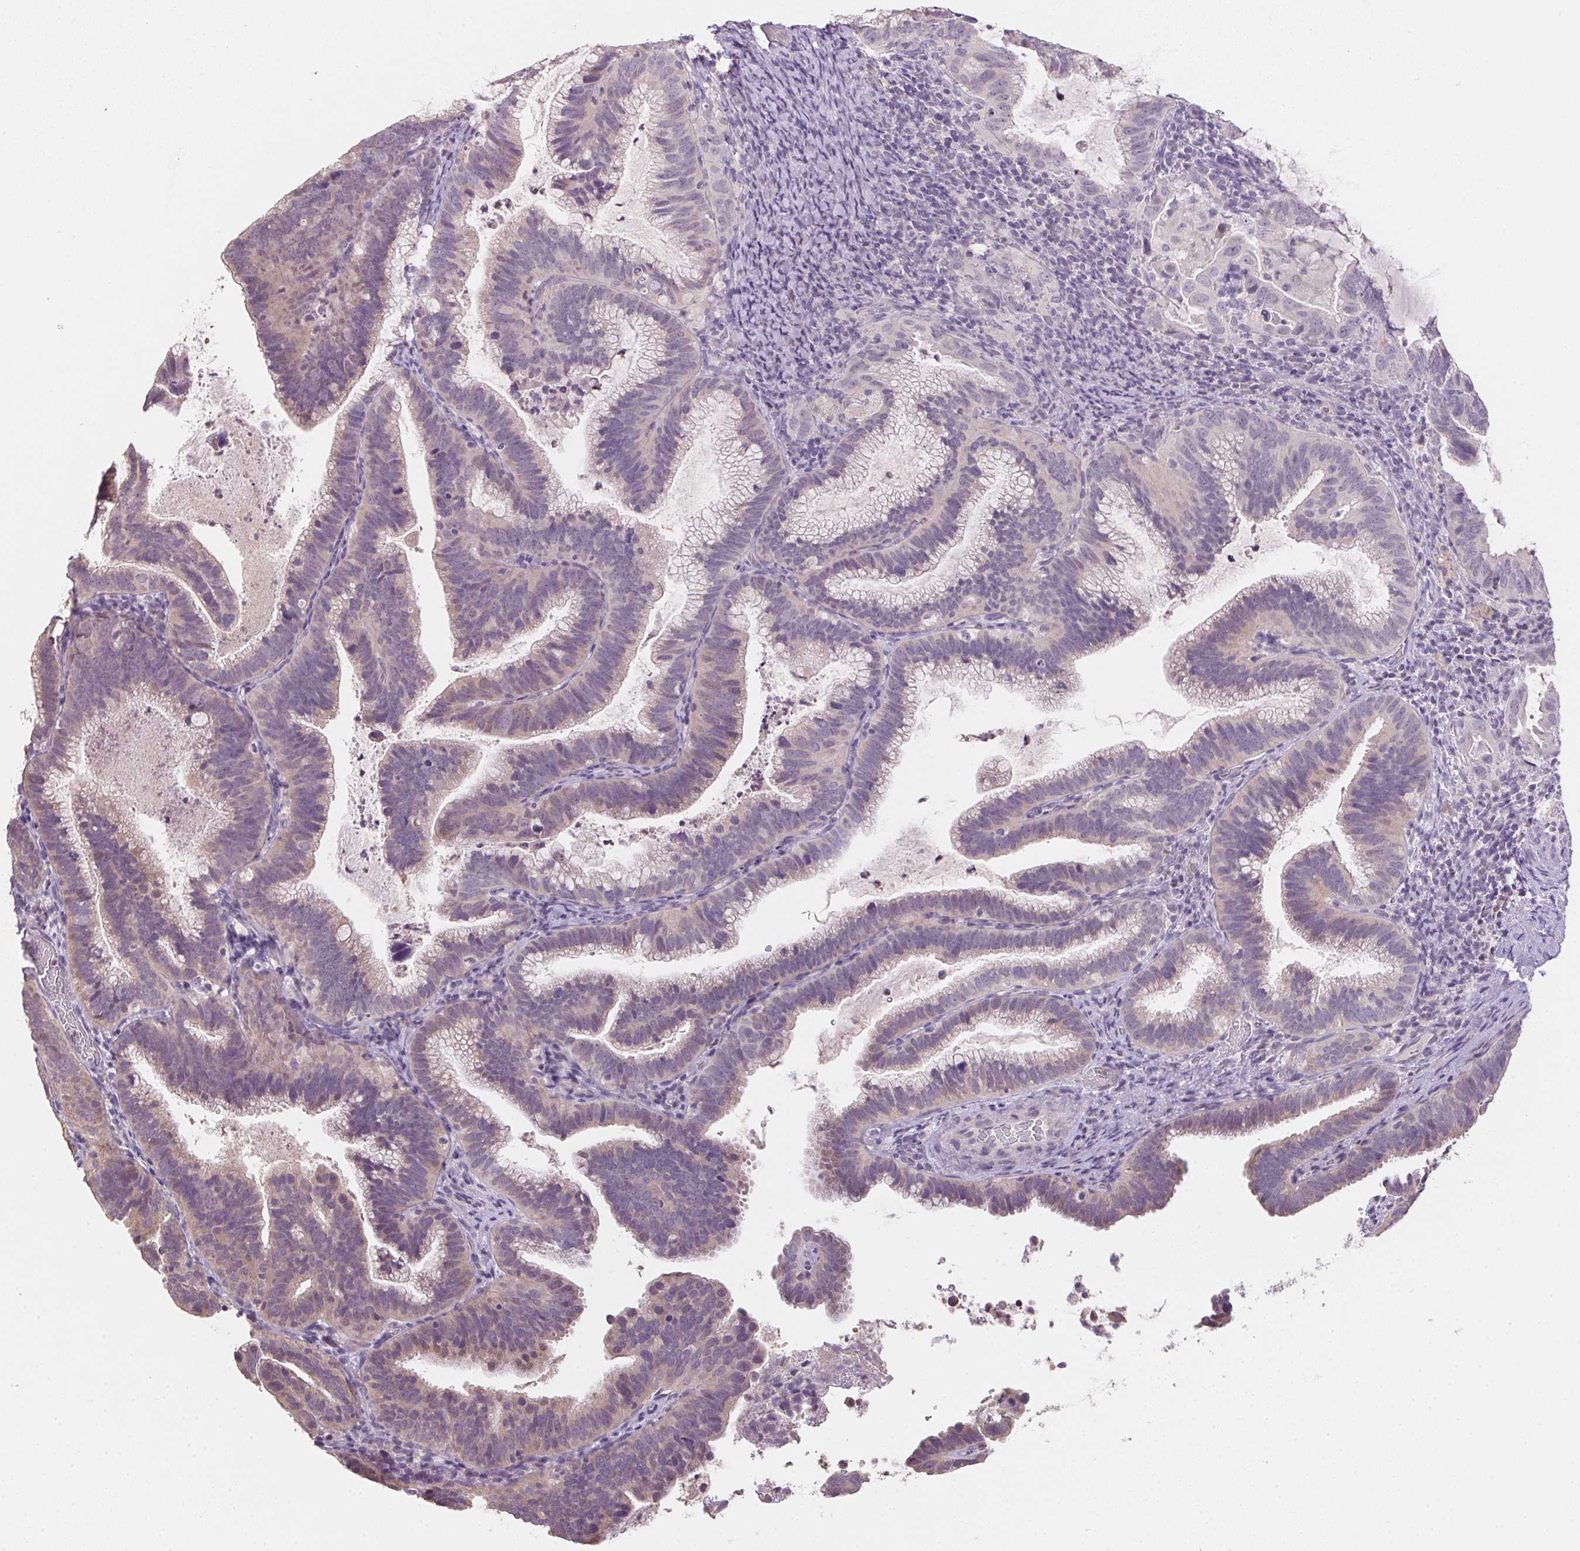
{"staining": {"intensity": "negative", "quantity": "none", "location": "none"}, "tissue": "cervical cancer", "cell_type": "Tumor cells", "image_type": "cancer", "snomed": [{"axis": "morphology", "description": "Adenocarcinoma, NOS"}, {"axis": "topography", "description": "Cervix"}], "caption": "A photomicrograph of cervical cancer stained for a protein demonstrates no brown staining in tumor cells.", "gene": "ALDH8A1", "patient": {"sex": "female", "age": 61}}